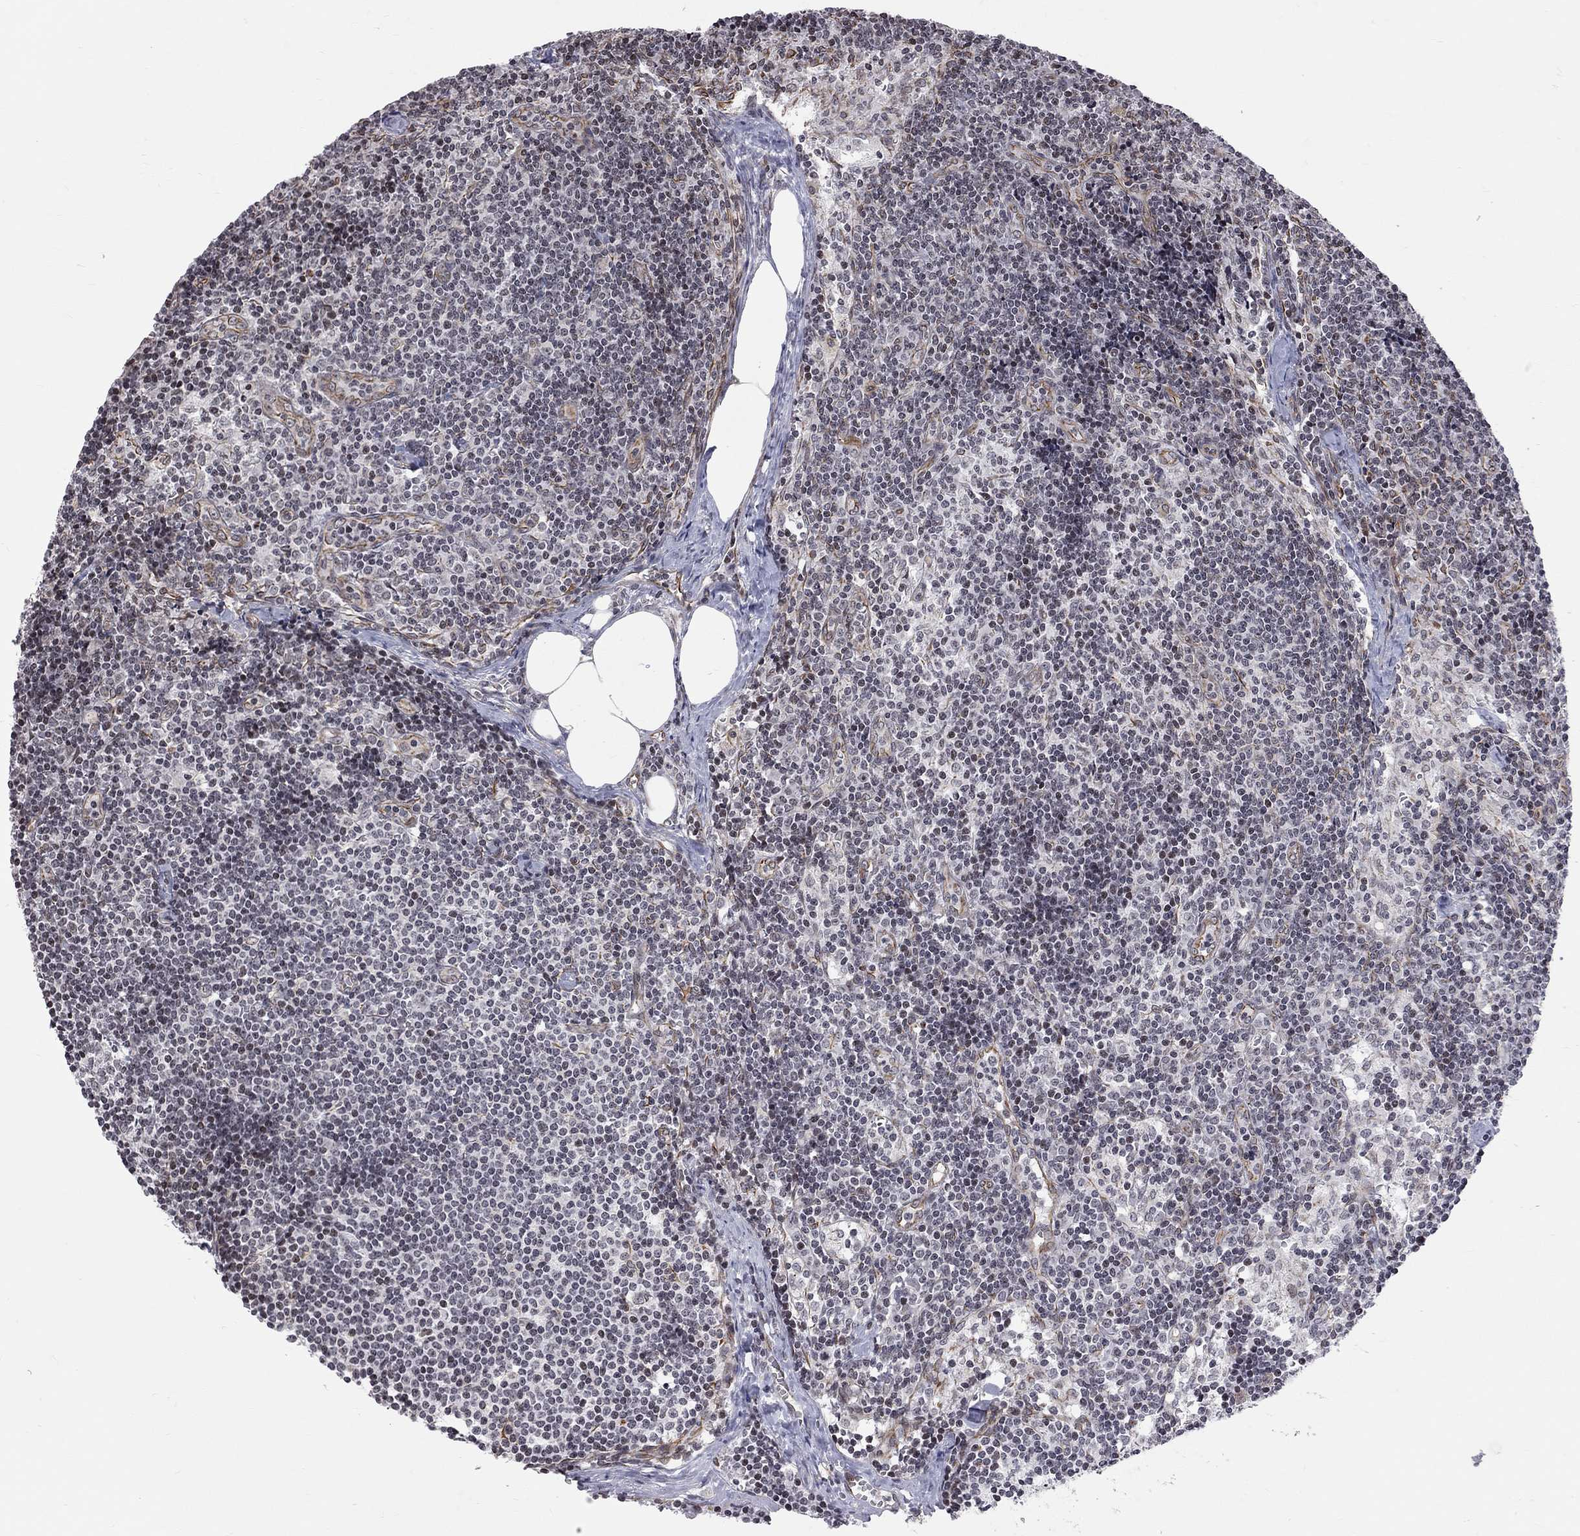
{"staining": {"intensity": "negative", "quantity": "none", "location": "none"}, "tissue": "lymph node", "cell_type": "Germinal center cells", "image_type": "normal", "snomed": [{"axis": "morphology", "description": "Normal tissue, NOS"}, {"axis": "topography", "description": "Lymph node"}], "caption": "Immunohistochemical staining of unremarkable lymph node displays no significant staining in germinal center cells.", "gene": "MTNR1B", "patient": {"sex": "female", "age": 51}}